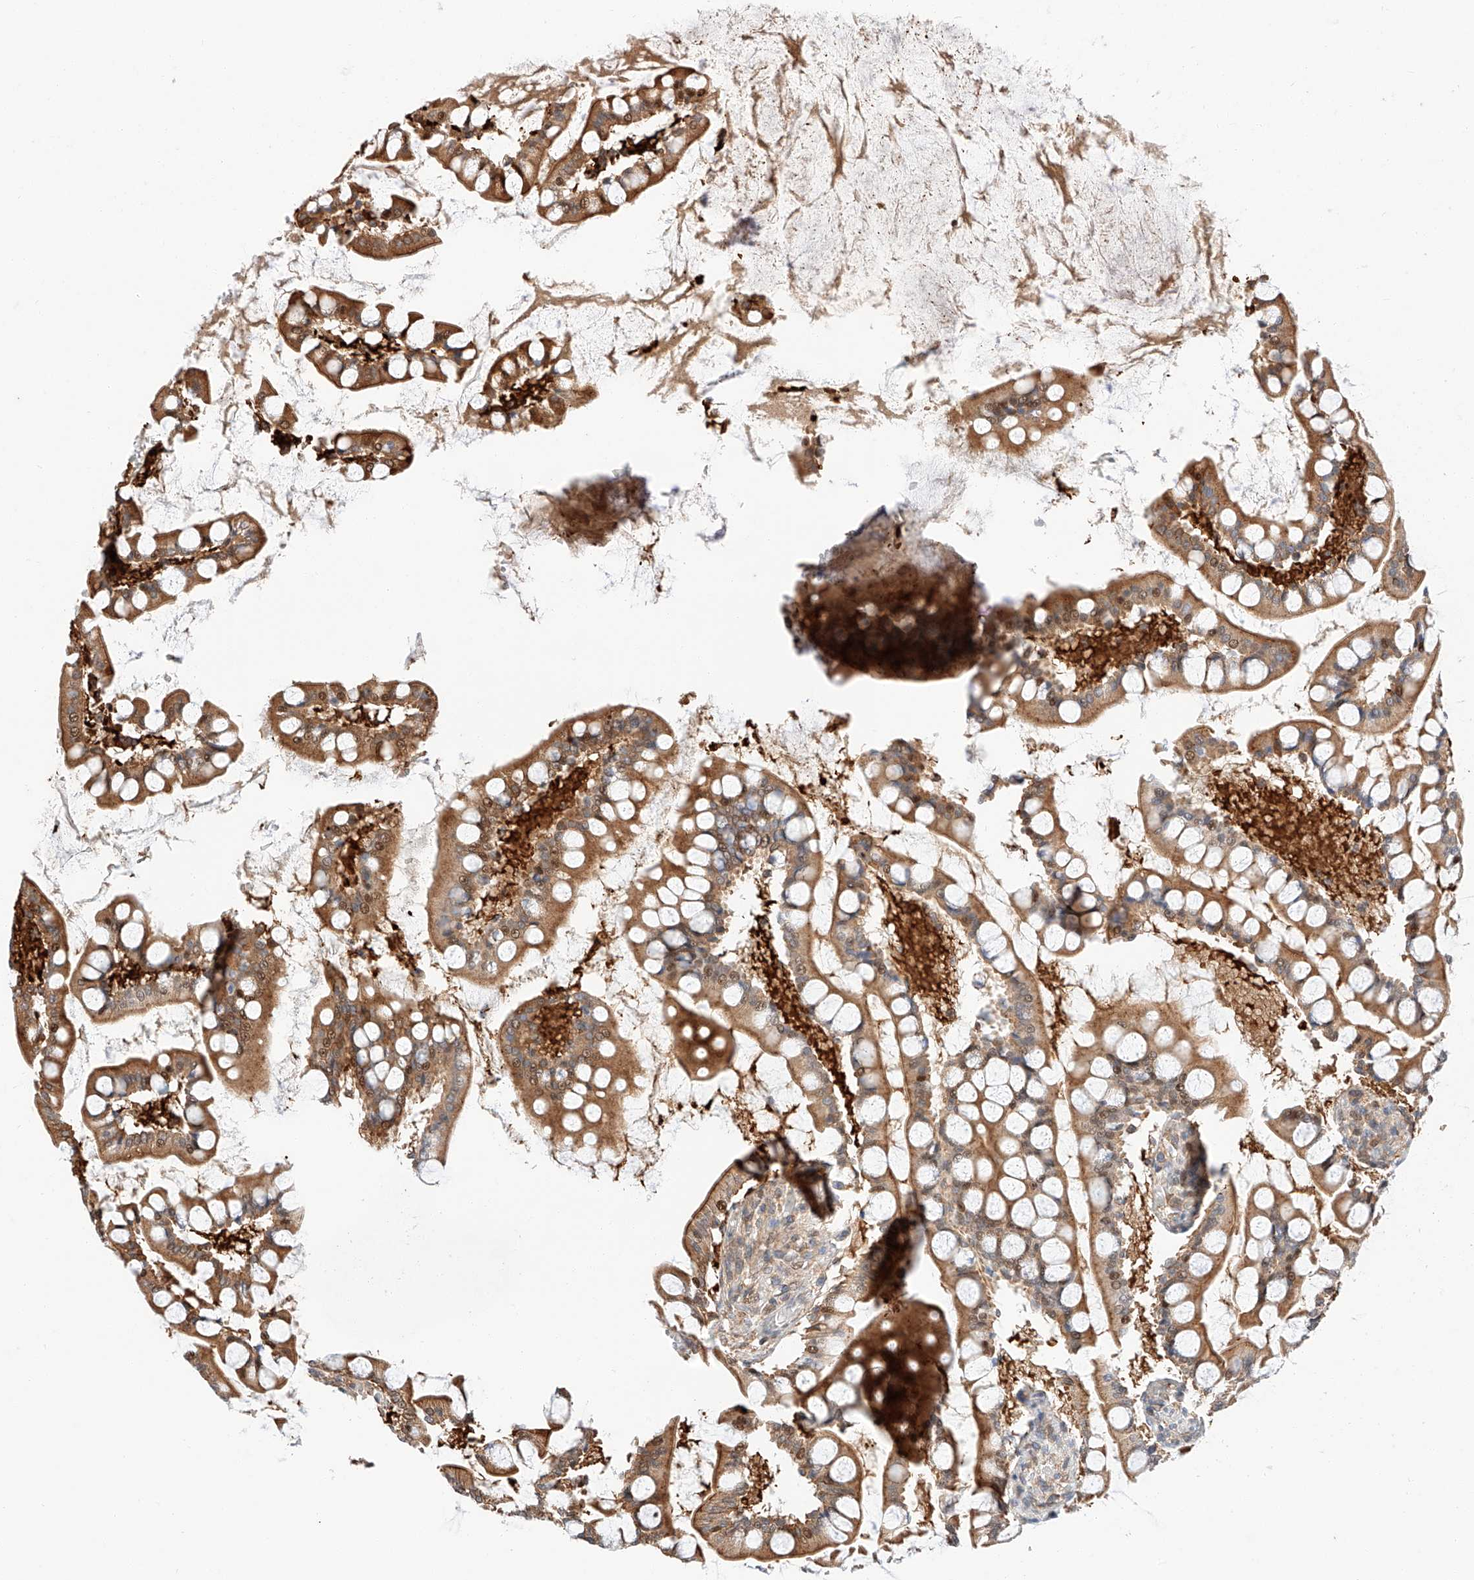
{"staining": {"intensity": "strong", "quantity": ">75%", "location": "cytoplasmic/membranous,nuclear"}, "tissue": "small intestine", "cell_type": "Glandular cells", "image_type": "normal", "snomed": [{"axis": "morphology", "description": "Normal tissue, NOS"}, {"axis": "topography", "description": "Small intestine"}], "caption": "A histopathology image of human small intestine stained for a protein displays strong cytoplasmic/membranous,nuclear brown staining in glandular cells.", "gene": "HDAC9", "patient": {"sex": "male", "age": 52}}